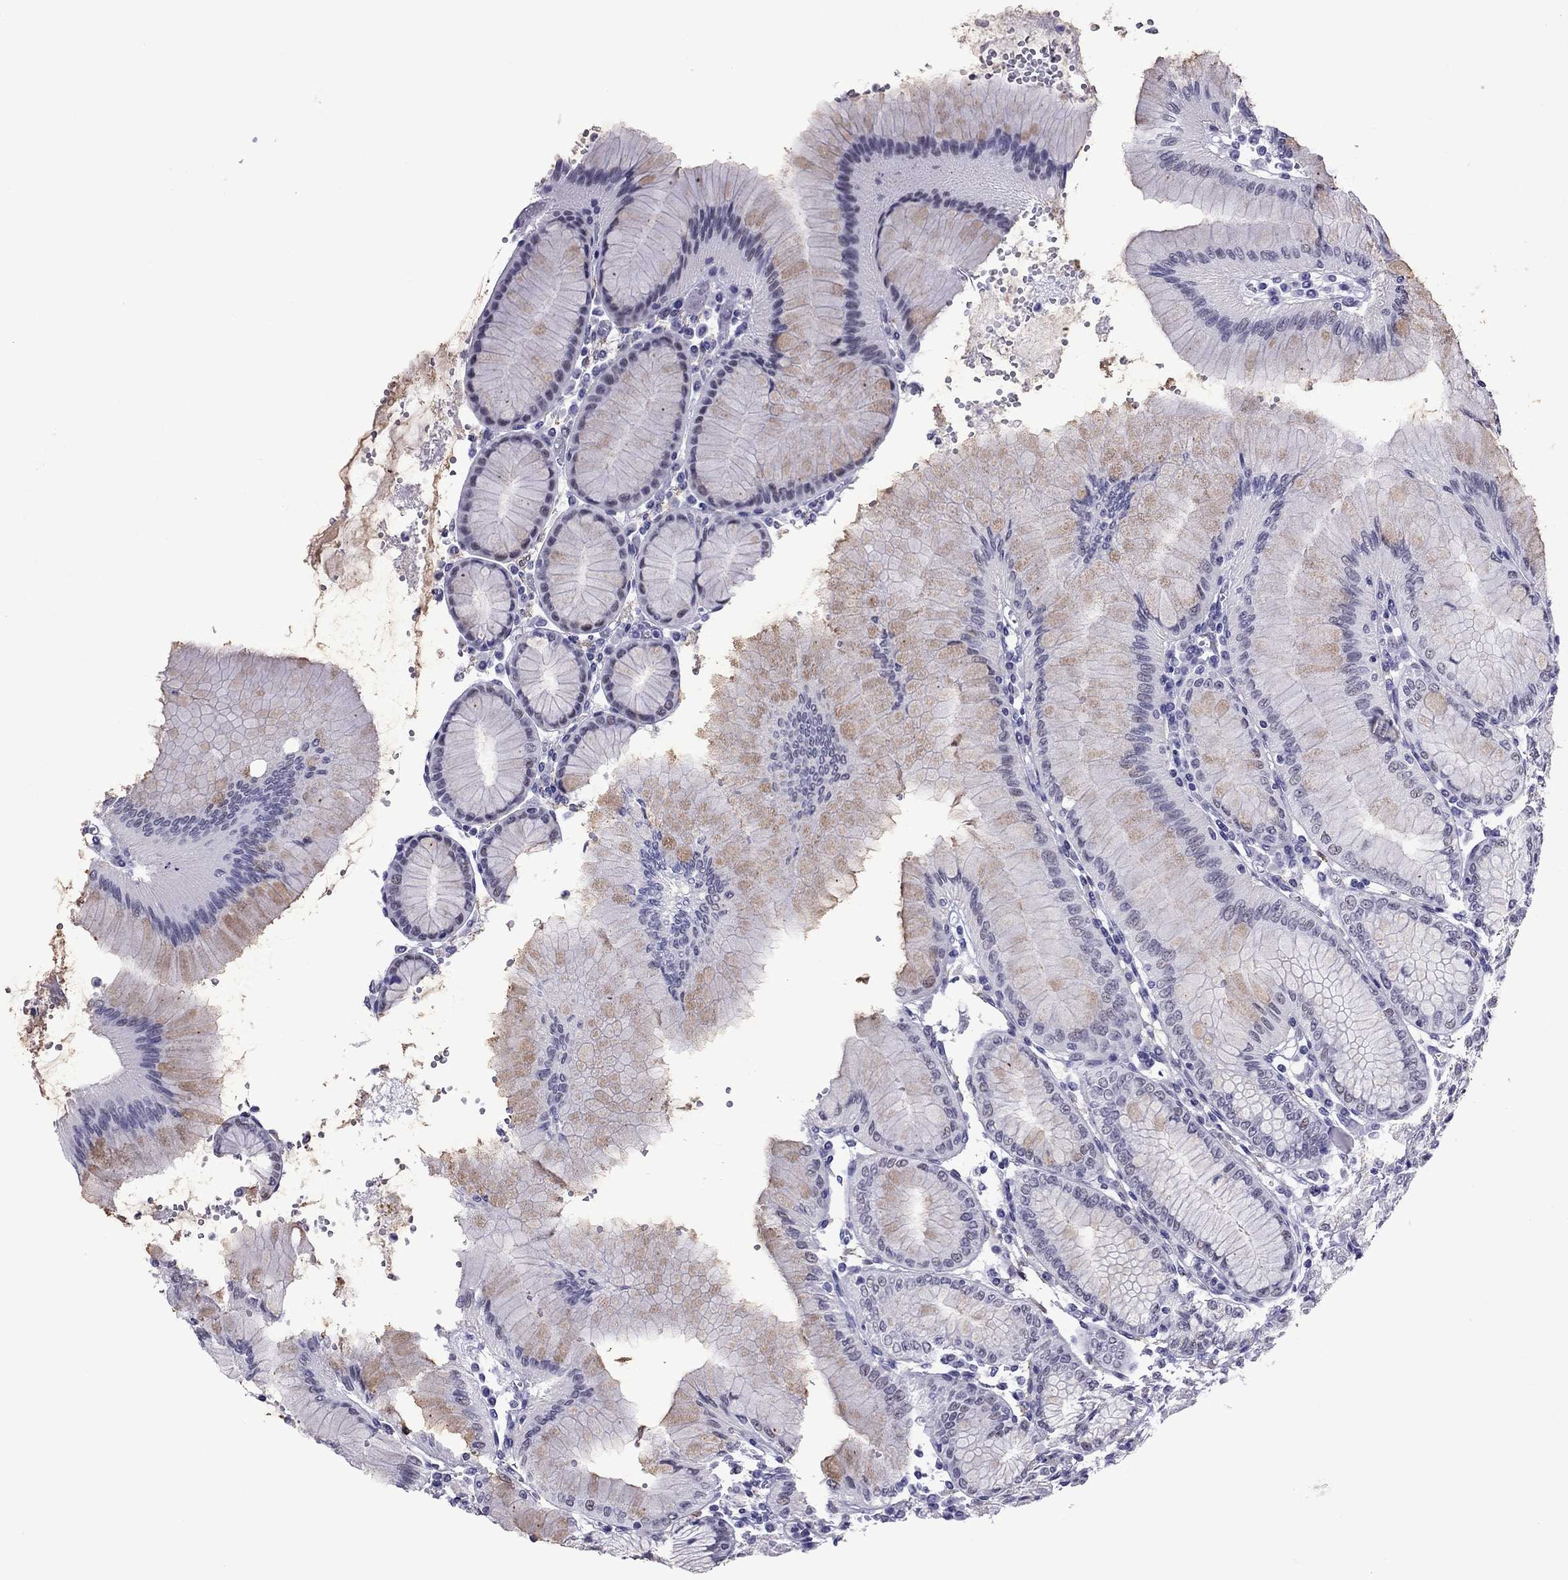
{"staining": {"intensity": "weak", "quantity": "<25%", "location": "cytoplasmic/membranous"}, "tissue": "stomach", "cell_type": "Glandular cells", "image_type": "normal", "snomed": [{"axis": "morphology", "description": "Normal tissue, NOS"}, {"axis": "topography", "description": "Skeletal muscle"}, {"axis": "topography", "description": "Stomach"}], "caption": "Glandular cells are negative for protein expression in benign human stomach. Nuclei are stained in blue.", "gene": "ZNF646", "patient": {"sex": "female", "age": 57}}